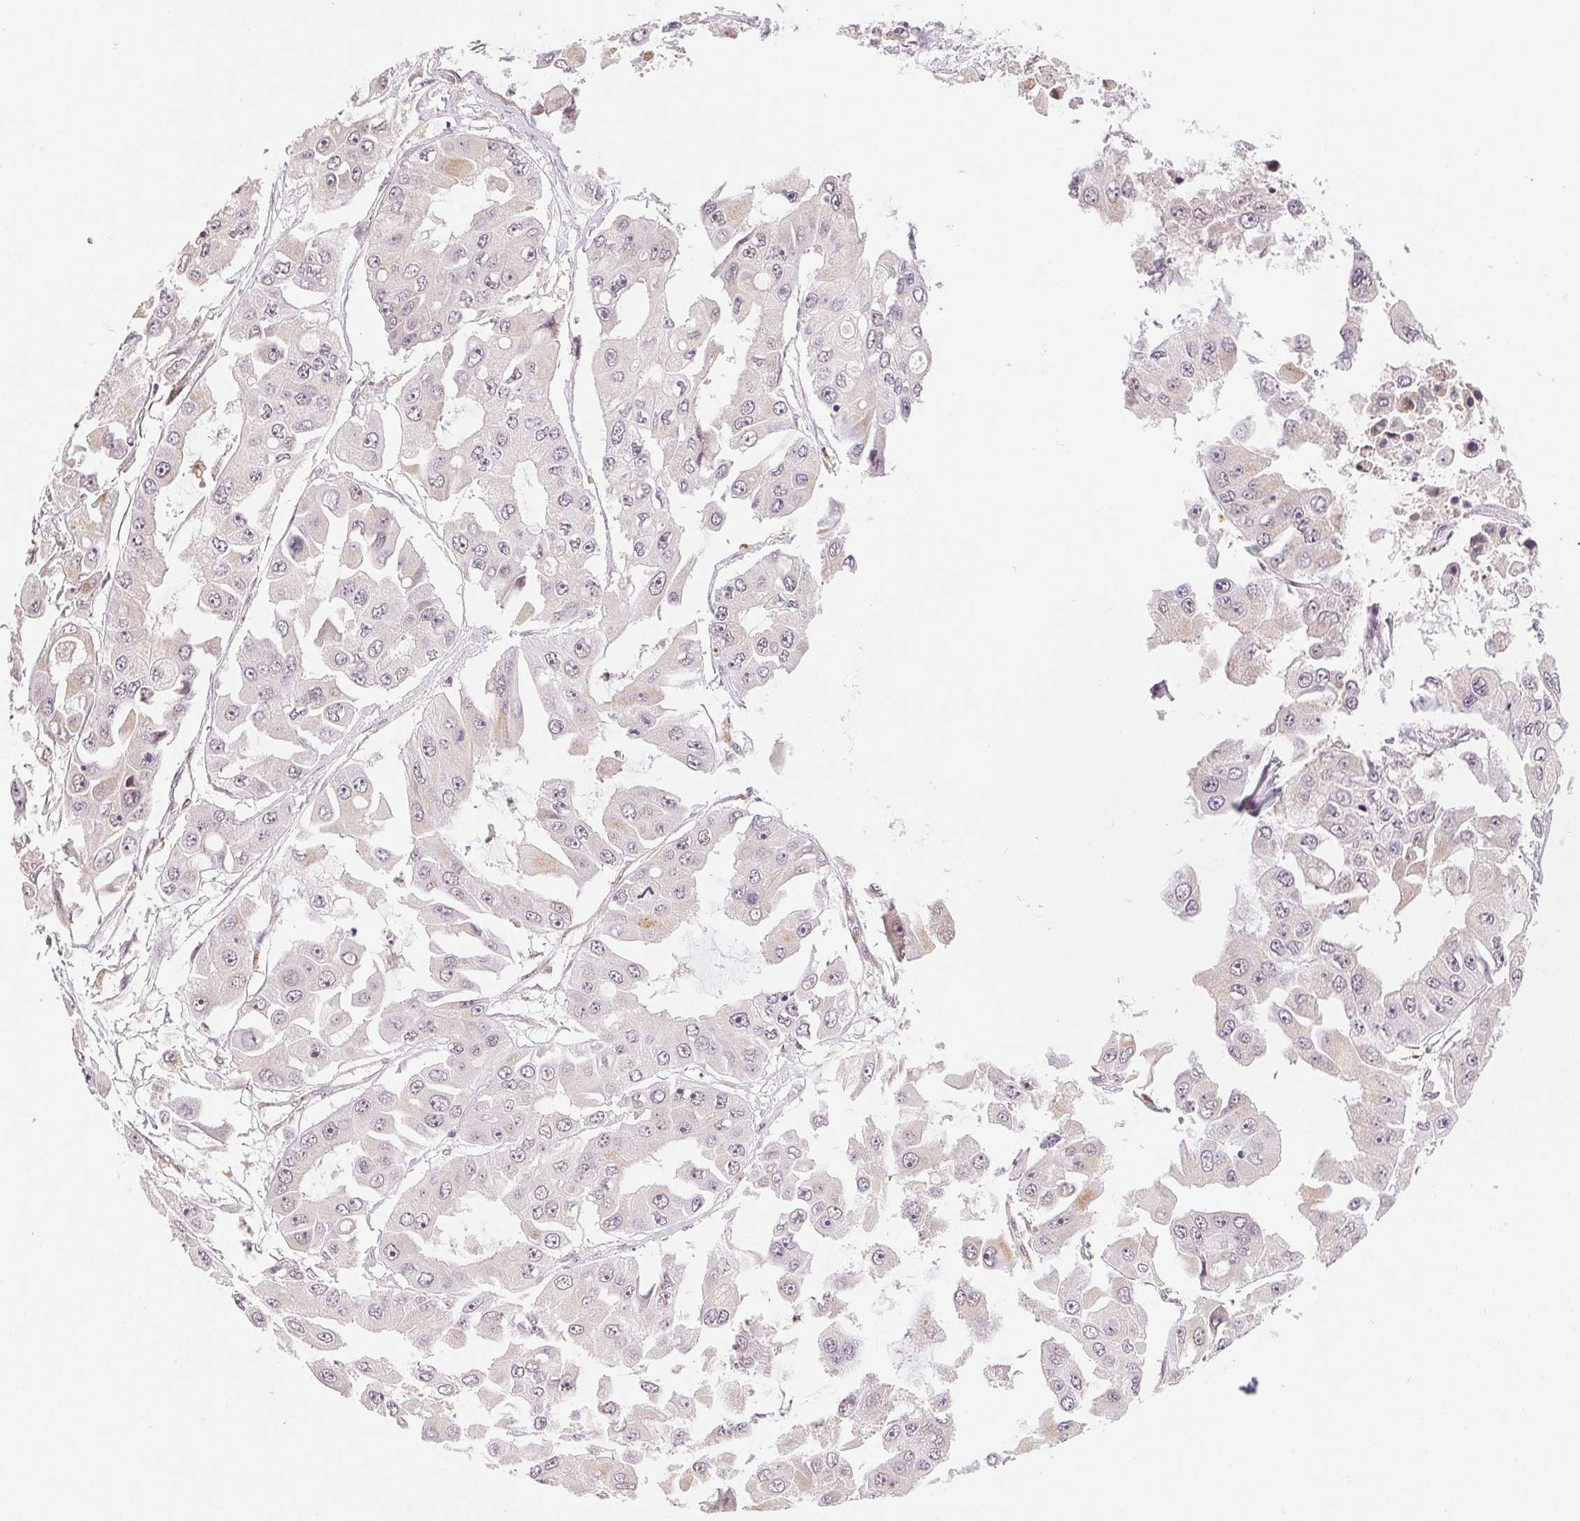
{"staining": {"intensity": "negative", "quantity": "none", "location": "none"}, "tissue": "ovarian cancer", "cell_type": "Tumor cells", "image_type": "cancer", "snomed": [{"axis": "morphology", "description": "Cystadenocarcinoma, serous, NOS"}, {"axis": "topography", "description": "Ovary"}], "caption": "Tumor cells show no significant protein staining in ovarian serous cystadenocarcinoma. Nuclei are stained in blue.", "gene": "GRHL3", "patient": {"sex": "female", "age": 56}}